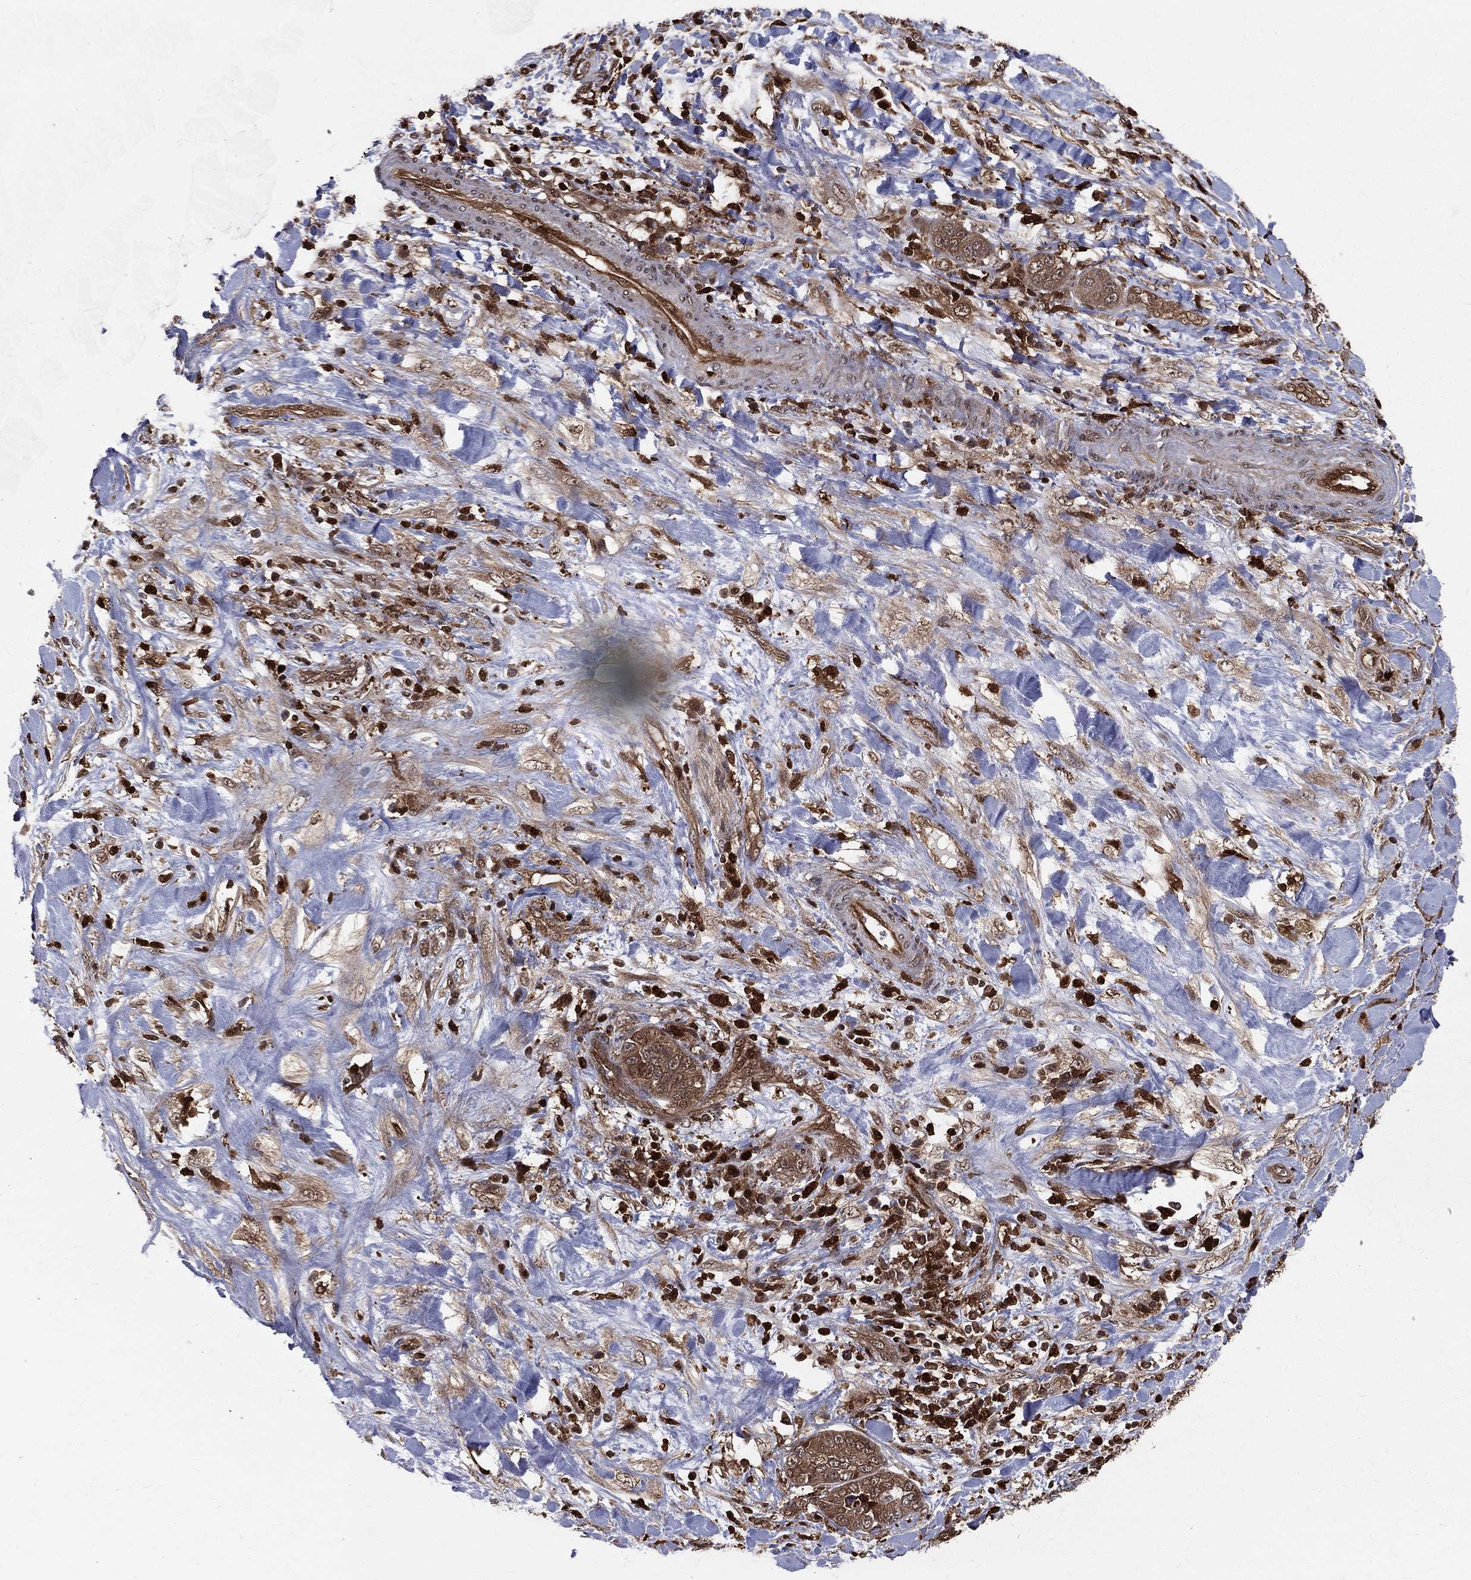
{"staining": {"intensity": "moderate", "quantity": "25%-75%", "location": "cytoplasmic/membranous,nuclear"}, "tissue": "liver cancer", "cell_type": "Tumor cells", "image_type": "cancer", "snomed": [{"axis": "morphology", "description": "Cholangiocarcinoma"}, {"axis": "topography", "description": "Liver"}], "caption": "Protein analysis of liver cancer (cholangiocarcinoma) tissue reveals moderate cytoplasmic/membranous and nuclear positivity in approximately 25%-75% of tumor cells.", "gene": "ENO1", "patient": {"sex": "female", "age": 52}}